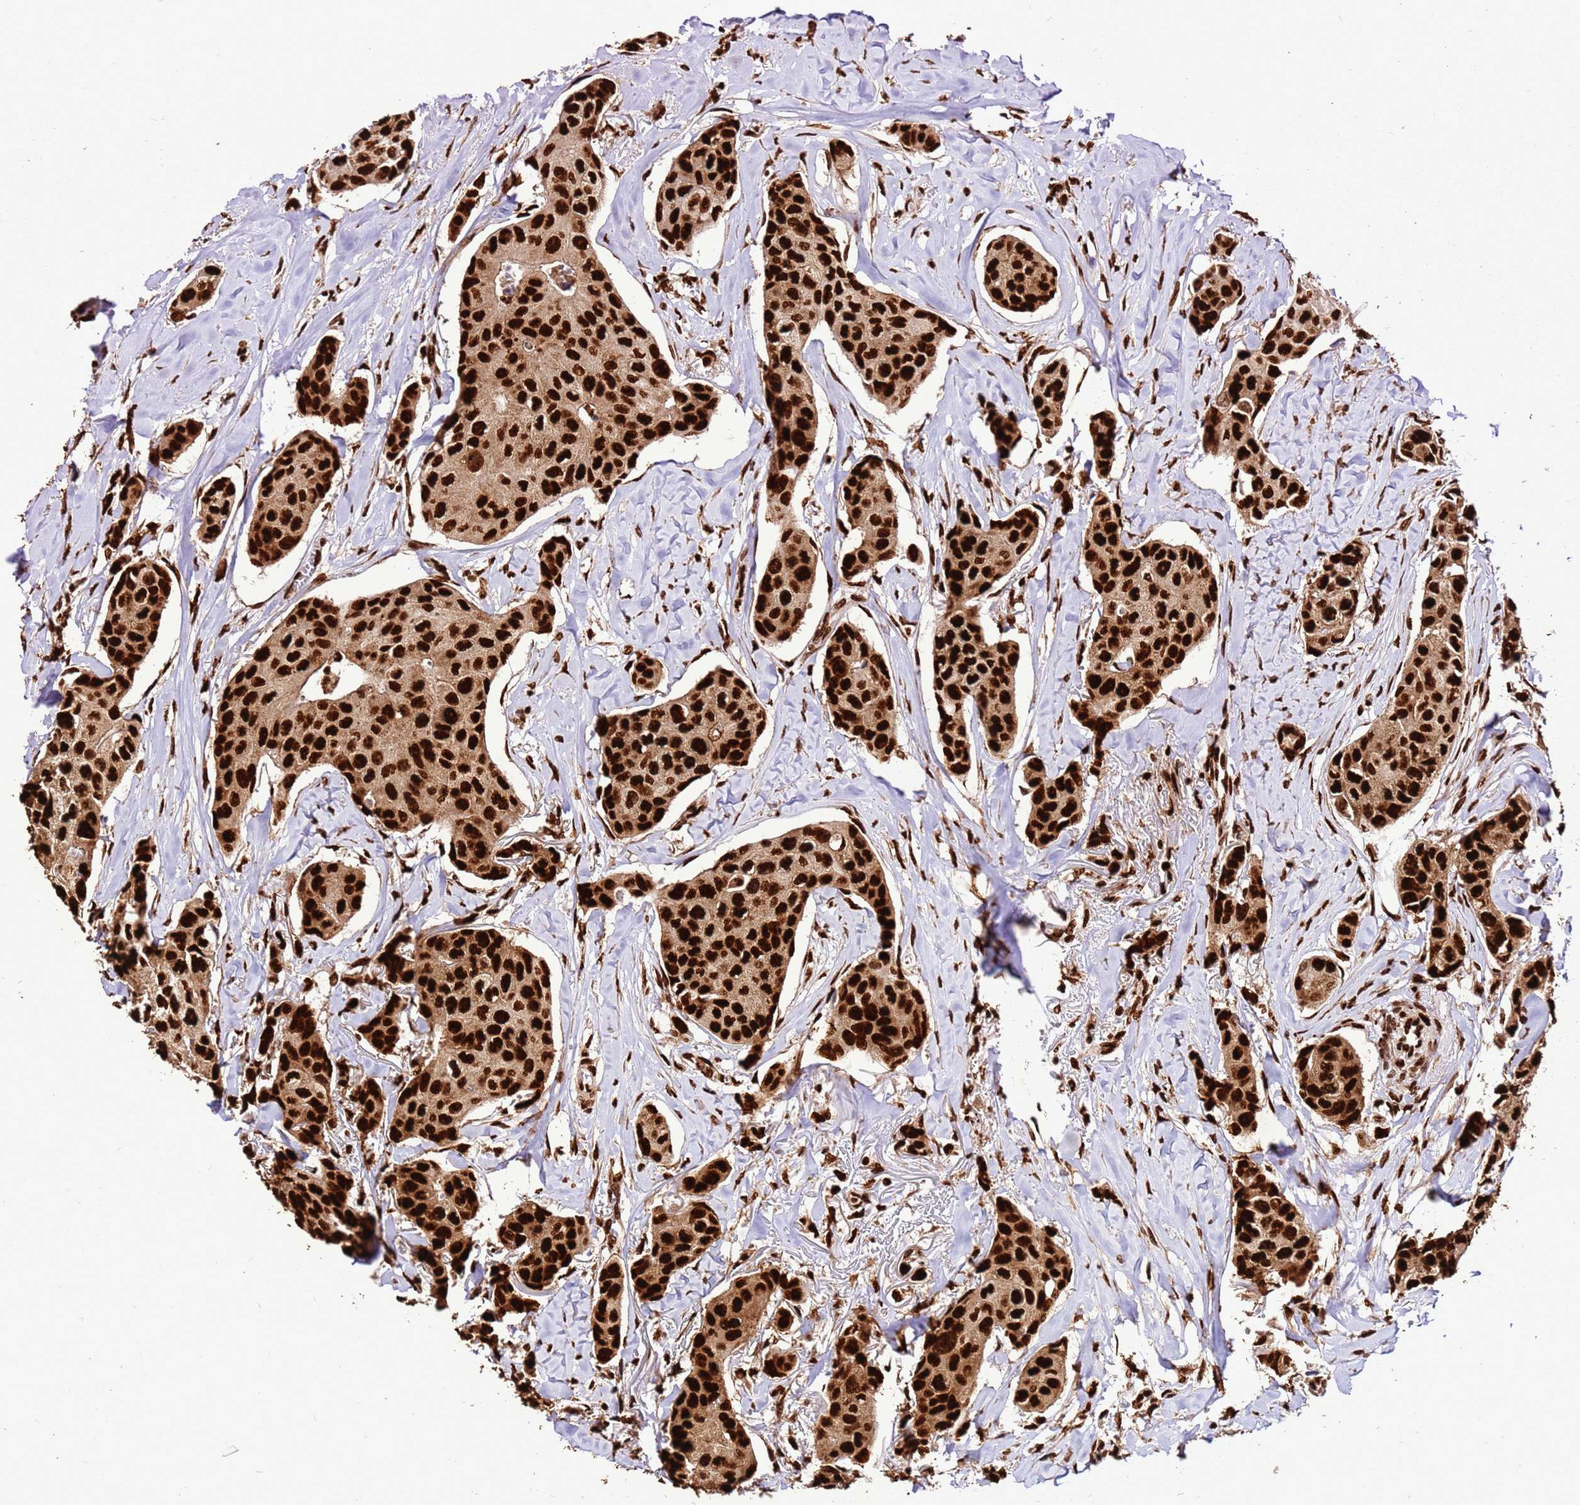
{"staining": {"intensity": "strong", "quantity": ">75%", "location": "nuclear"}, "tissue": "breast cancer", "cell_type": "Tumor cells", "image_type": "cancer", "snomed": [{"axis": "morphology", "description": "Duct carcinoma"}, {"axis": "topography", "description": "Breast"}], "caption": "IHC staining of breast infiltrating ductal carcinoma, which shows high levels of strong nuclear staining in about >75% of tumor cells indicating strong nuclear protein staining. The staining was performed using DAB (3,3'-diaminobenzidine) (brown) for protein detection and nuclei were counterstained in hematoxylin (blue).", "gene": "HNRNPAB", "patient": {"sex": "female", "age": 80}}